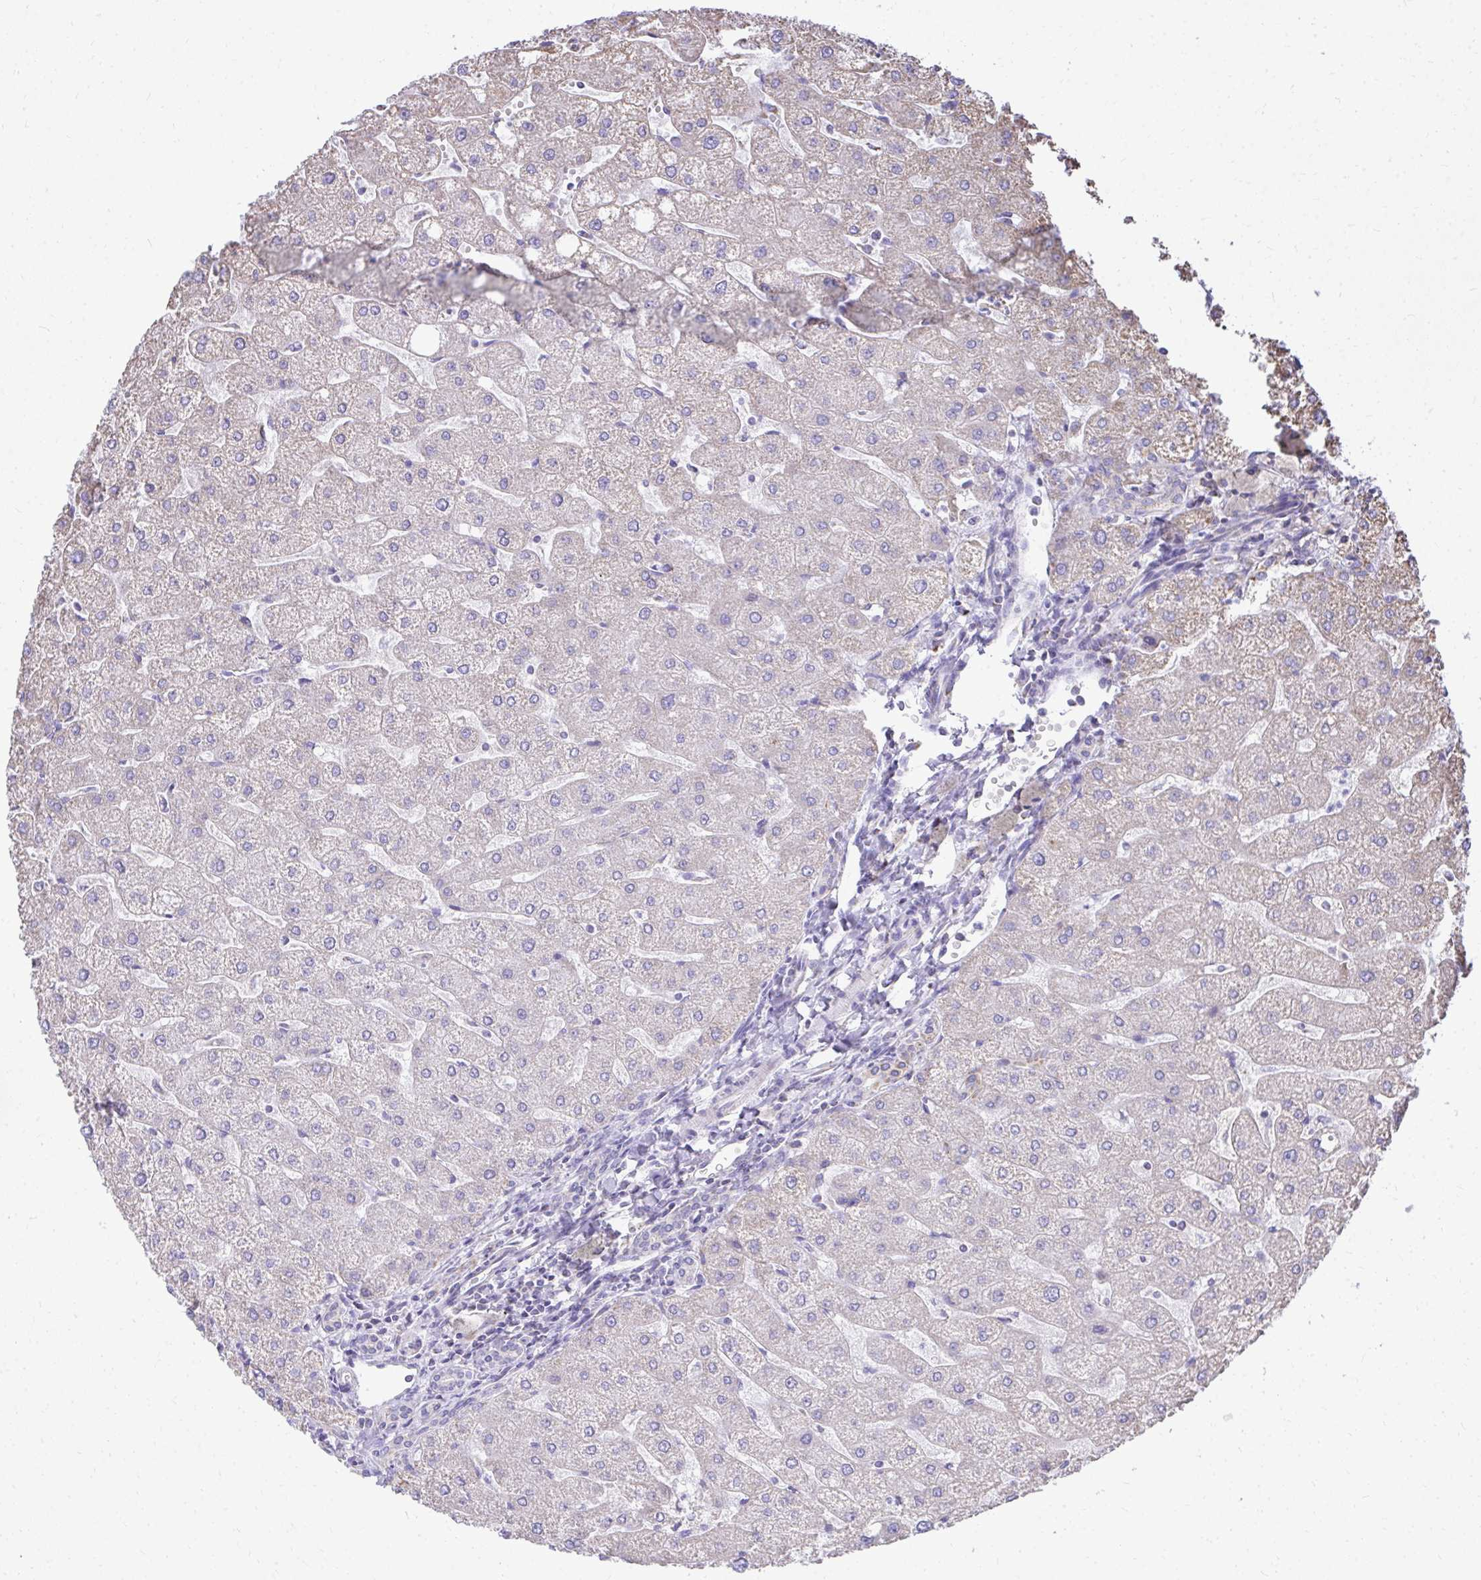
{"staining": {"intensity": "negative", "quantity": "none", "location": "none"}, "tissue": "liver", "cell_type": "Cholangiocytes", "image_type": "normal", "snomed": [{"axis": "morphology", "description": "Normal tissue, NOS"}, {"axis": "topography", "description": "Liver"}], "caption": "Protein analysis of unremarkable liver reveals no significant positivity in cholangiocytes.", "gene": "MPZL2", "patient": {"sex": "male", "age": 67}}